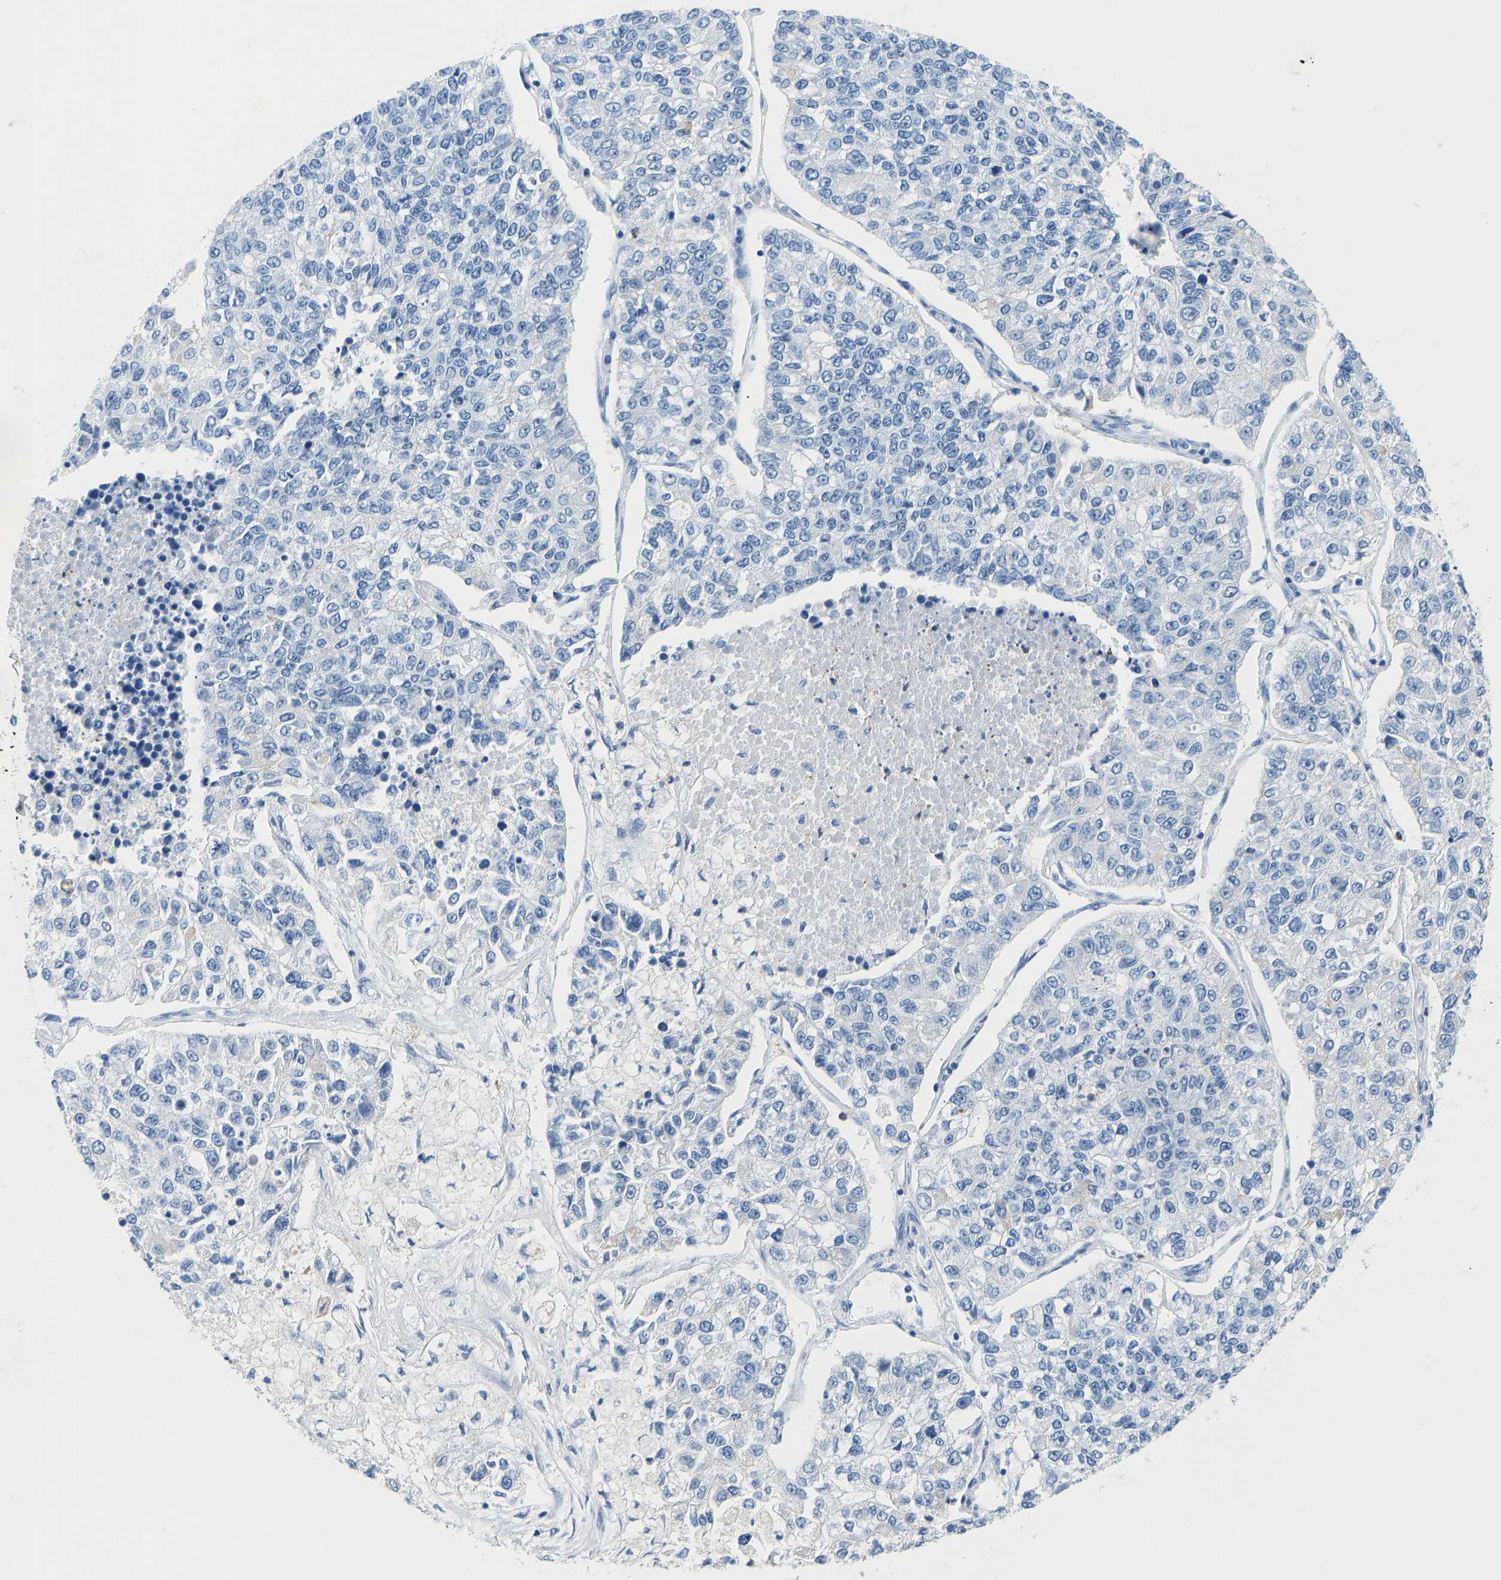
{"staining": {"intensity": "negative", "quantity": "none", "location": "none"}, "tissue": "lung cancer", "cell_type": "Tumor cells", "image_type": "cancer", "snomed": [{"axis": "morphology", "description": "Adenocarcinoma, NOS"}, {"axis": "topography", "description": "Lung"}], "caption": "Image shows no significant protein positivity in tumor cells of adenocarcinoma (lung).", "gene": "TXNDC2", "patient": {"sex": "male", "age": 49}}